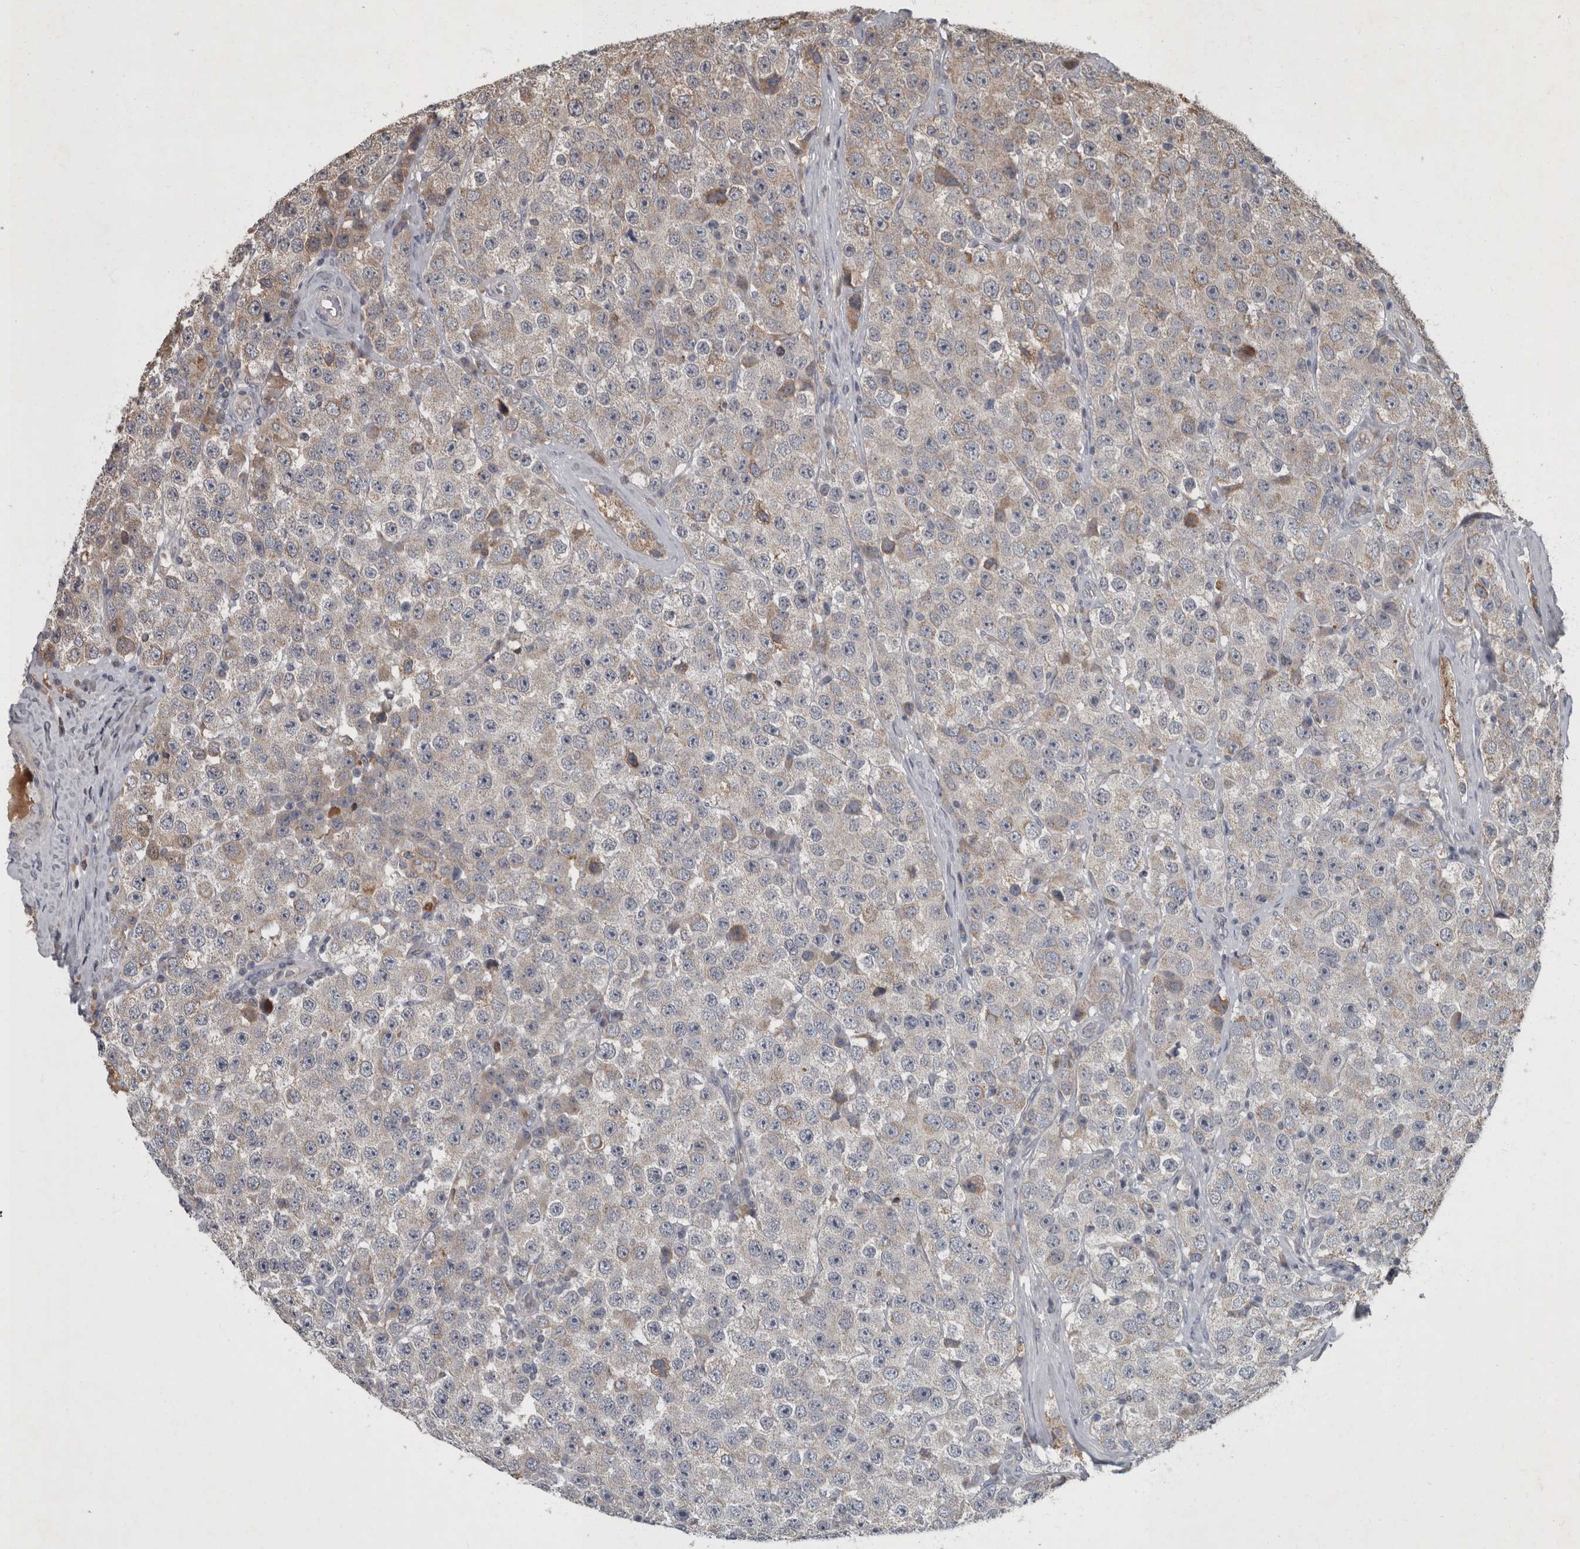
{"staining": {"intensity": "weak", "quantity": "<25%", "location": "cytoplasmic/membranous"}, "tissue": "testis cancer", "cell_type": "Tumor cells", "image_type": "cancer", "snomed": [{"axis": "morphology", "description": "Seminoma, NOS"}, {"axis": "morphology", "description": "Carcinoma, Embryonal, NOS"}, {"axis": "topography", "description": "Testis"}], "caption": "Immunohistochemical staining of testis embryonal carcinoma shows no significant expression in tumor cells. The staining is performed using DAB brown chromogen with nuclei counter-stained in using hematoxylin.", "gene": "PPP1R3C", "patient": {"sex": "male", "age": 28}}